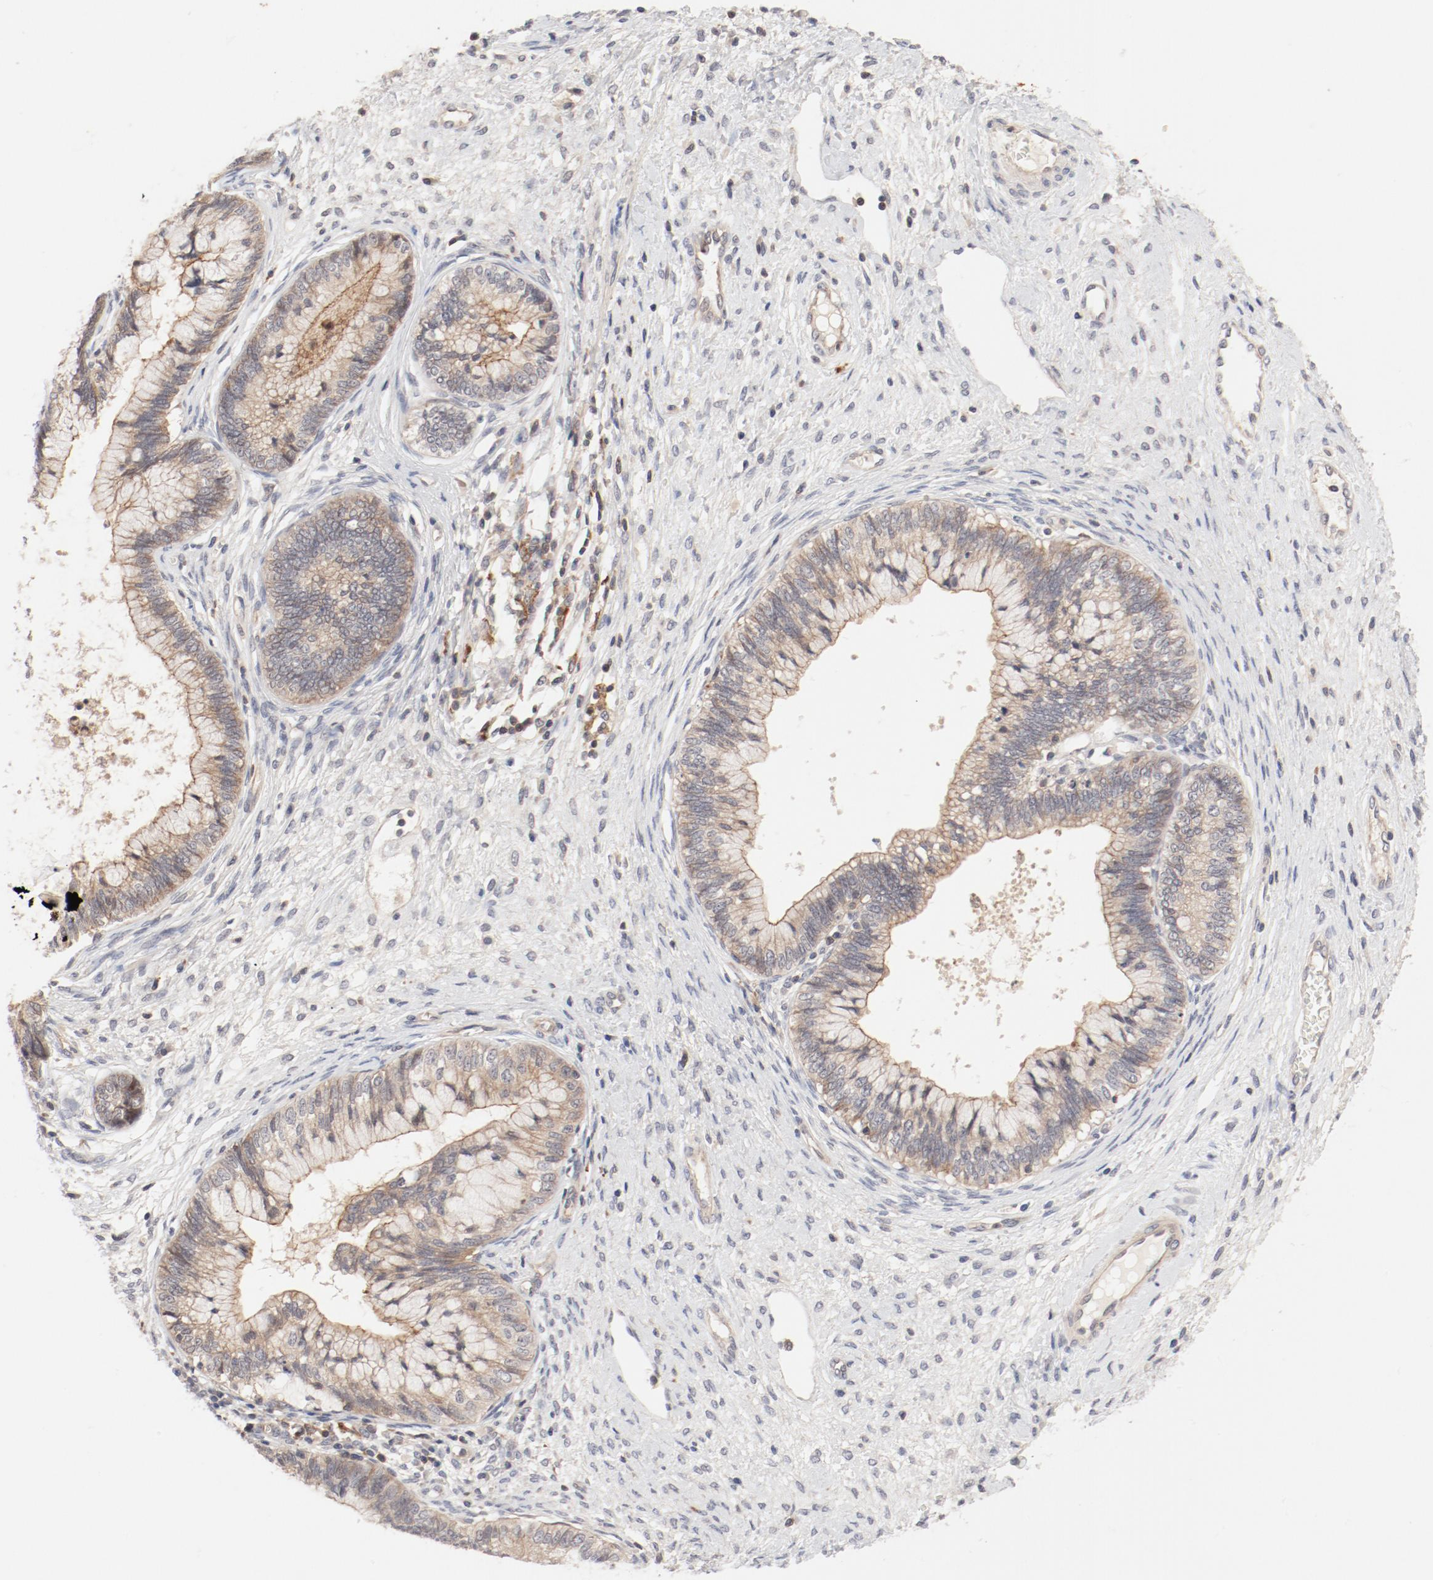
{"staining": {"intensity": "weak", "quantity": ">75%", "location": "cytoplasmic/membranous"}, "tissue": "cervical cancer", "cell_type": "Tumor cells", "image_type": "cancer", "snomed": [{"axis": "morphology", "description": "Adenocarcinoma, NOS"}, {"axis": "topography", "description": "Cervix"}], "caption": "An image of cervical cancer (adenocarcinoma) stained for a protein displays weak cytoplasmic/membranous brown staining in tumor cells.", "gene": "ZNF267", "patient": {"sex": "female", "age": 44}}